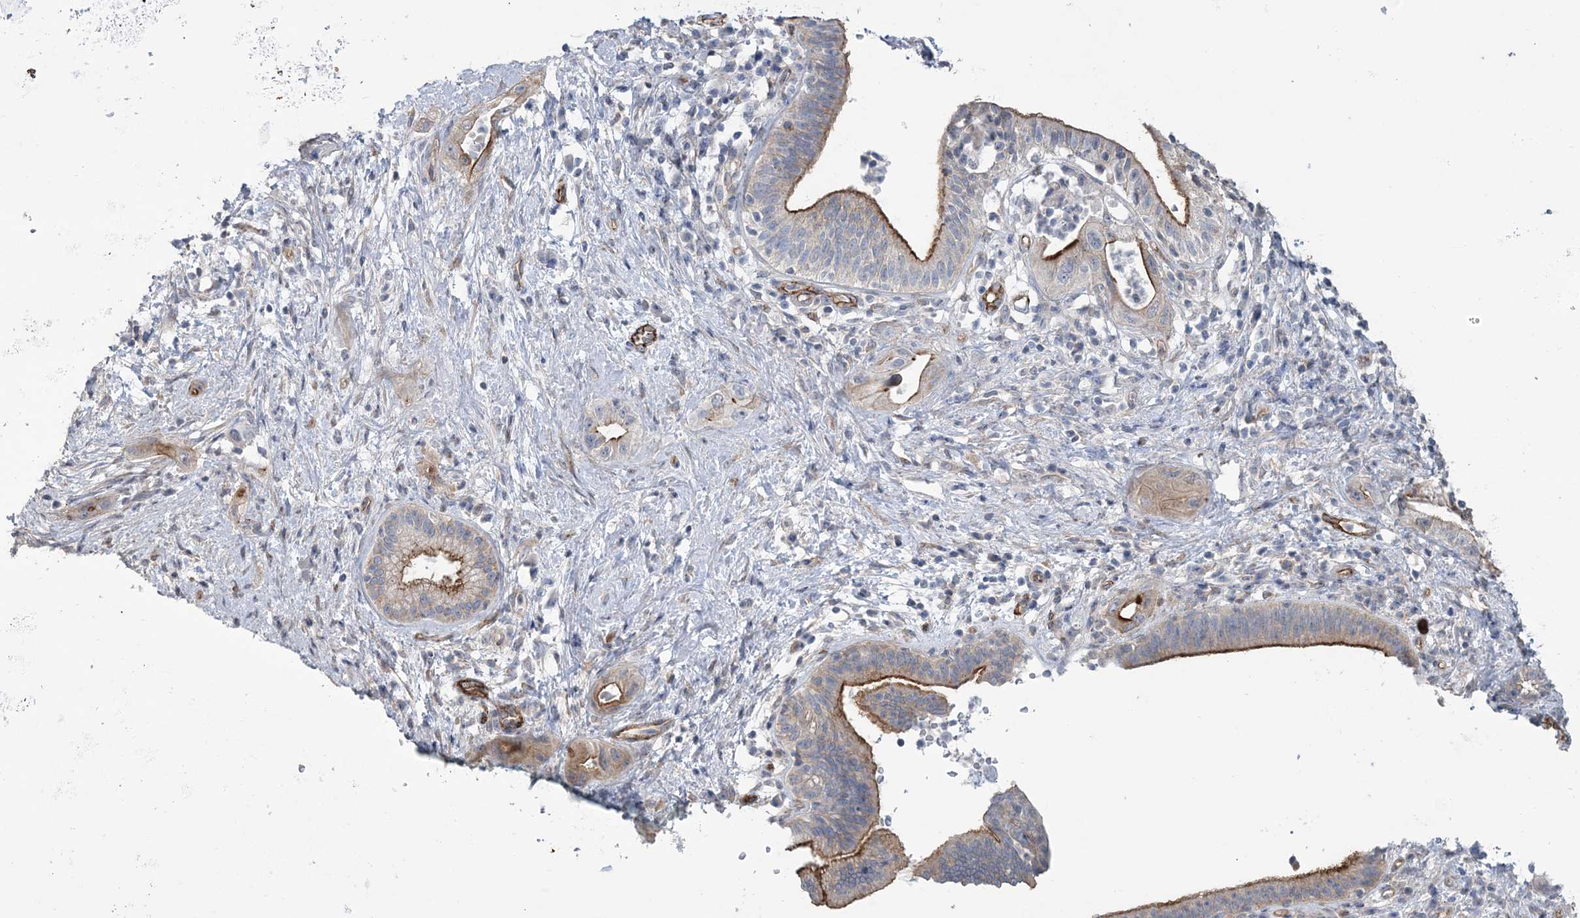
{"staining": {"intensity": "strong", "quantity": "25%-75%", "location": "cytoplasmic/membranous"}, "tissue": "pancreatic cancer", "cell_type": "Tumor cells", "image_type": "cancer", "snomed": [{"axis": "morphology", "description": "Adenocarcinoma, NOS"}, {"axis": "topography", "description": "Pancreas"}], "caption": "Immunohistochemistry image of neoplastic tissue: pancreatic cancer (adenocarcinoma) stained using IHC shows high levels of strong protein expression localized specifically in the cytoplasmic/membranous of tumor cells, appearing as a cytoplasmic/membranous brown color.", "gene": "RAB11FIP5", "patient": {"sex": "female", "age": 73}}